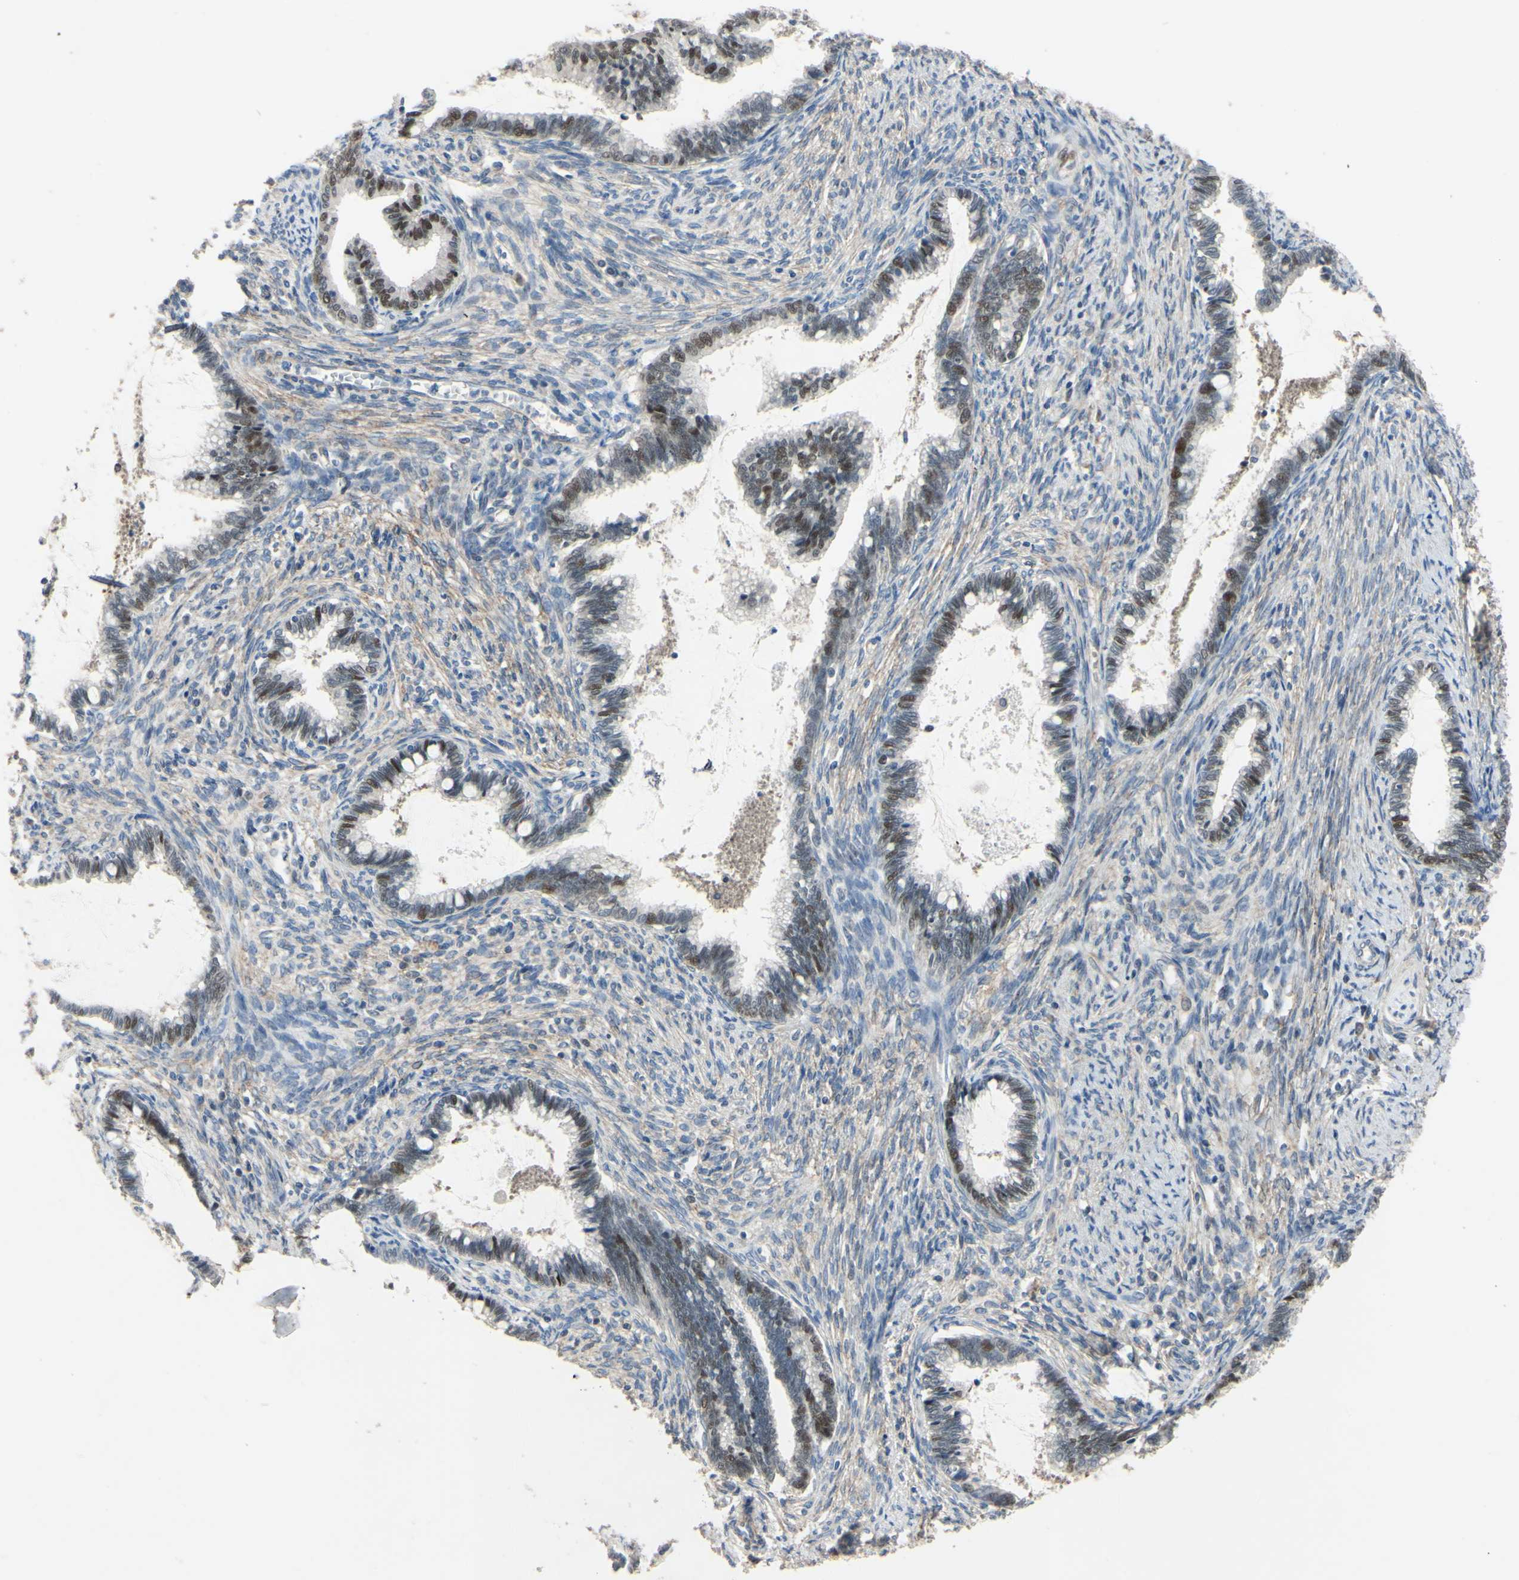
{"staining": {"intensity": "moderate", "quantity": "25%-75%", "location": "nuclear"}, "tissue": "cervical cancer", "cell_type": "Tumor cells", "image_type": "cancer", "snomed": [{"axis": "morphology", "description": "Adenocarcinoma, NOS"}, {"axis": "topography", "description": "Cervix"}], "caption": "An IHC image of tumor tissue is shown. Protein staining in brown shows moderate nuclear positivity in adenocarcinoma (cervical) within tumor cells. (DAB IHC, brown staining for protein, blue staining for nuclei).", "gene": "LHX9", "patient": {"sex": "female", "age": 44}}